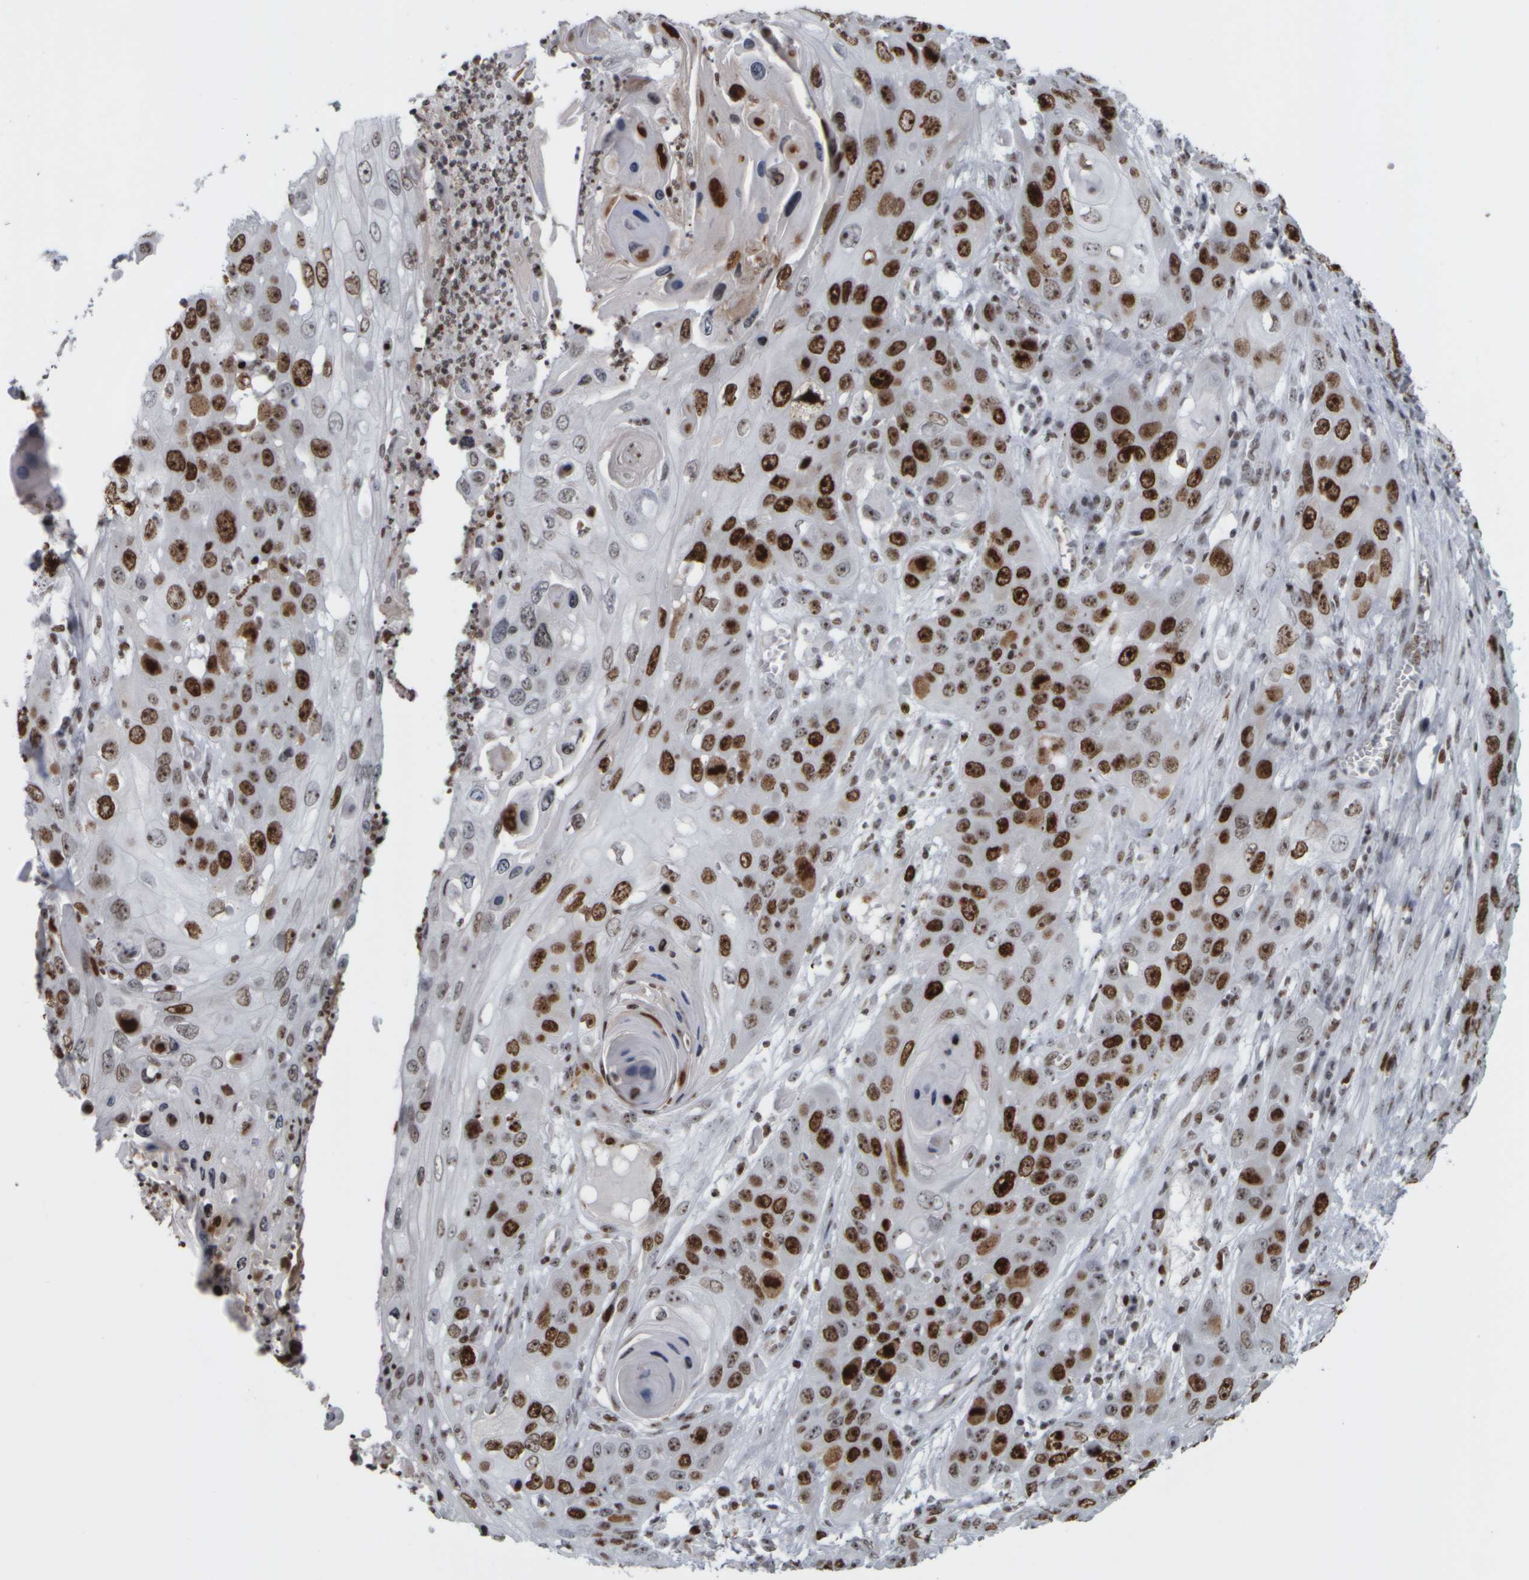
{"staining": {"intensity": "strong", "quantity": ">75%", "location": "nuclear"}, "tissue": "skin cancer", "cell_type": "Tumor cells", "image_type": "cancer", "snomed": [{"axis": "morphology", "description": "Squamous cell carcinoma, NOS"}, {"axis": "topography", "description": "Skin"}], "caption": "Protein expression analysis of human skin squamous cell carcinoma reveals strong nuclear positivity in about >75% of tumor cells. (DAB (3,3'-diaminobenzidine) IHC with brightfield microscopy, high magnification).", "gene": "TOP2B", "patient": {"sex": "male", "age": 55}}